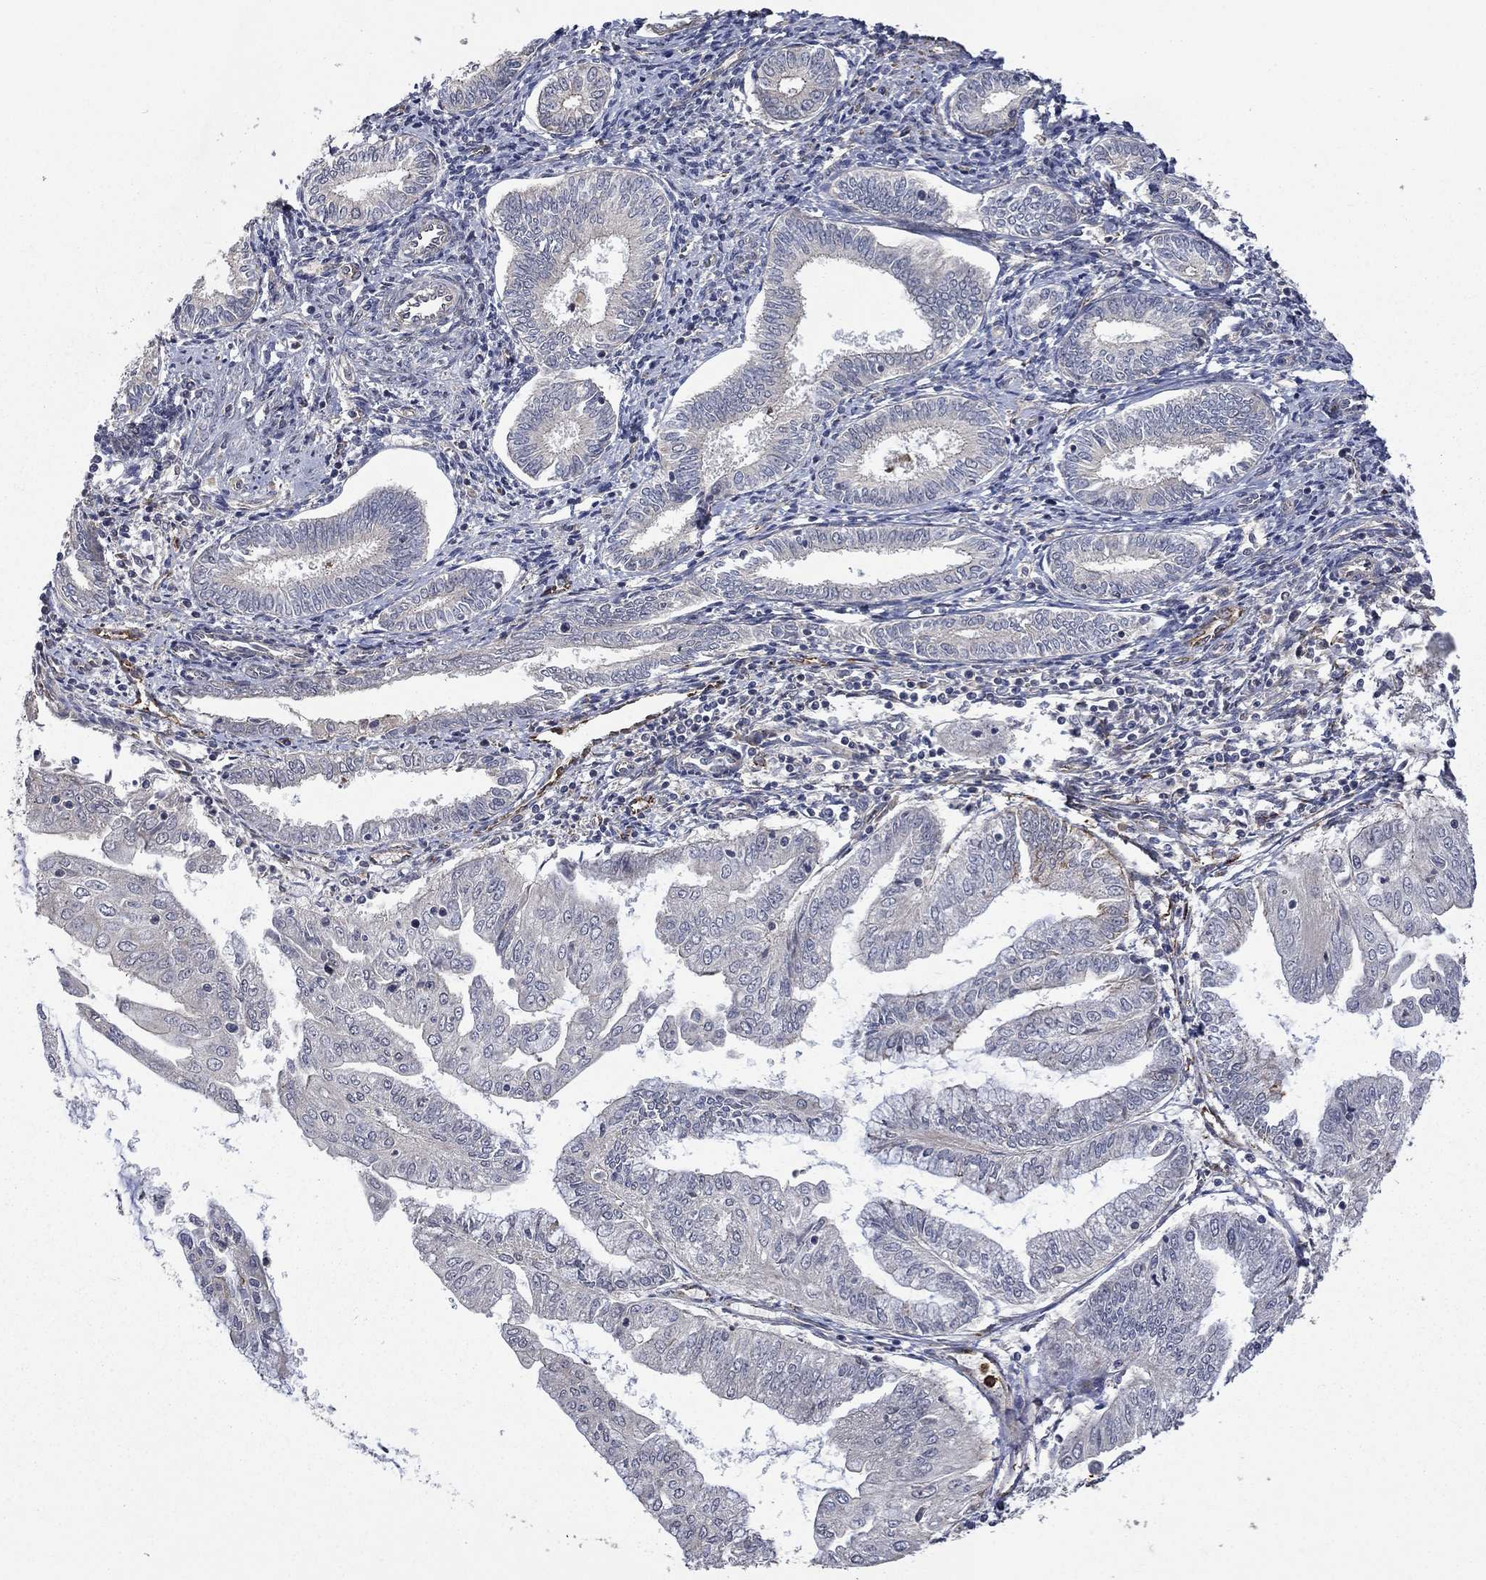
{"staining": {"intensity": "strong", "quantity": "<25%", "location": "cytoplasmic/membranous"}, "tissue": "endometrial cancer", "cell_type": "Tumor cells", "image_type": "cancer", "snomed": [{"axis": "morphology", "description": "Adenocarcinoma, NOS"}, {"axis": "topography", "description": "Endometrium"}], "caption": "Human endometrial adenocarcinoma stained with a brown dye shows strong cytoplasmic/membranous positive positivity in about <25% of tumor cells.", "gene": "VCAN", "patient": {"sex": "female", "age": 56}}